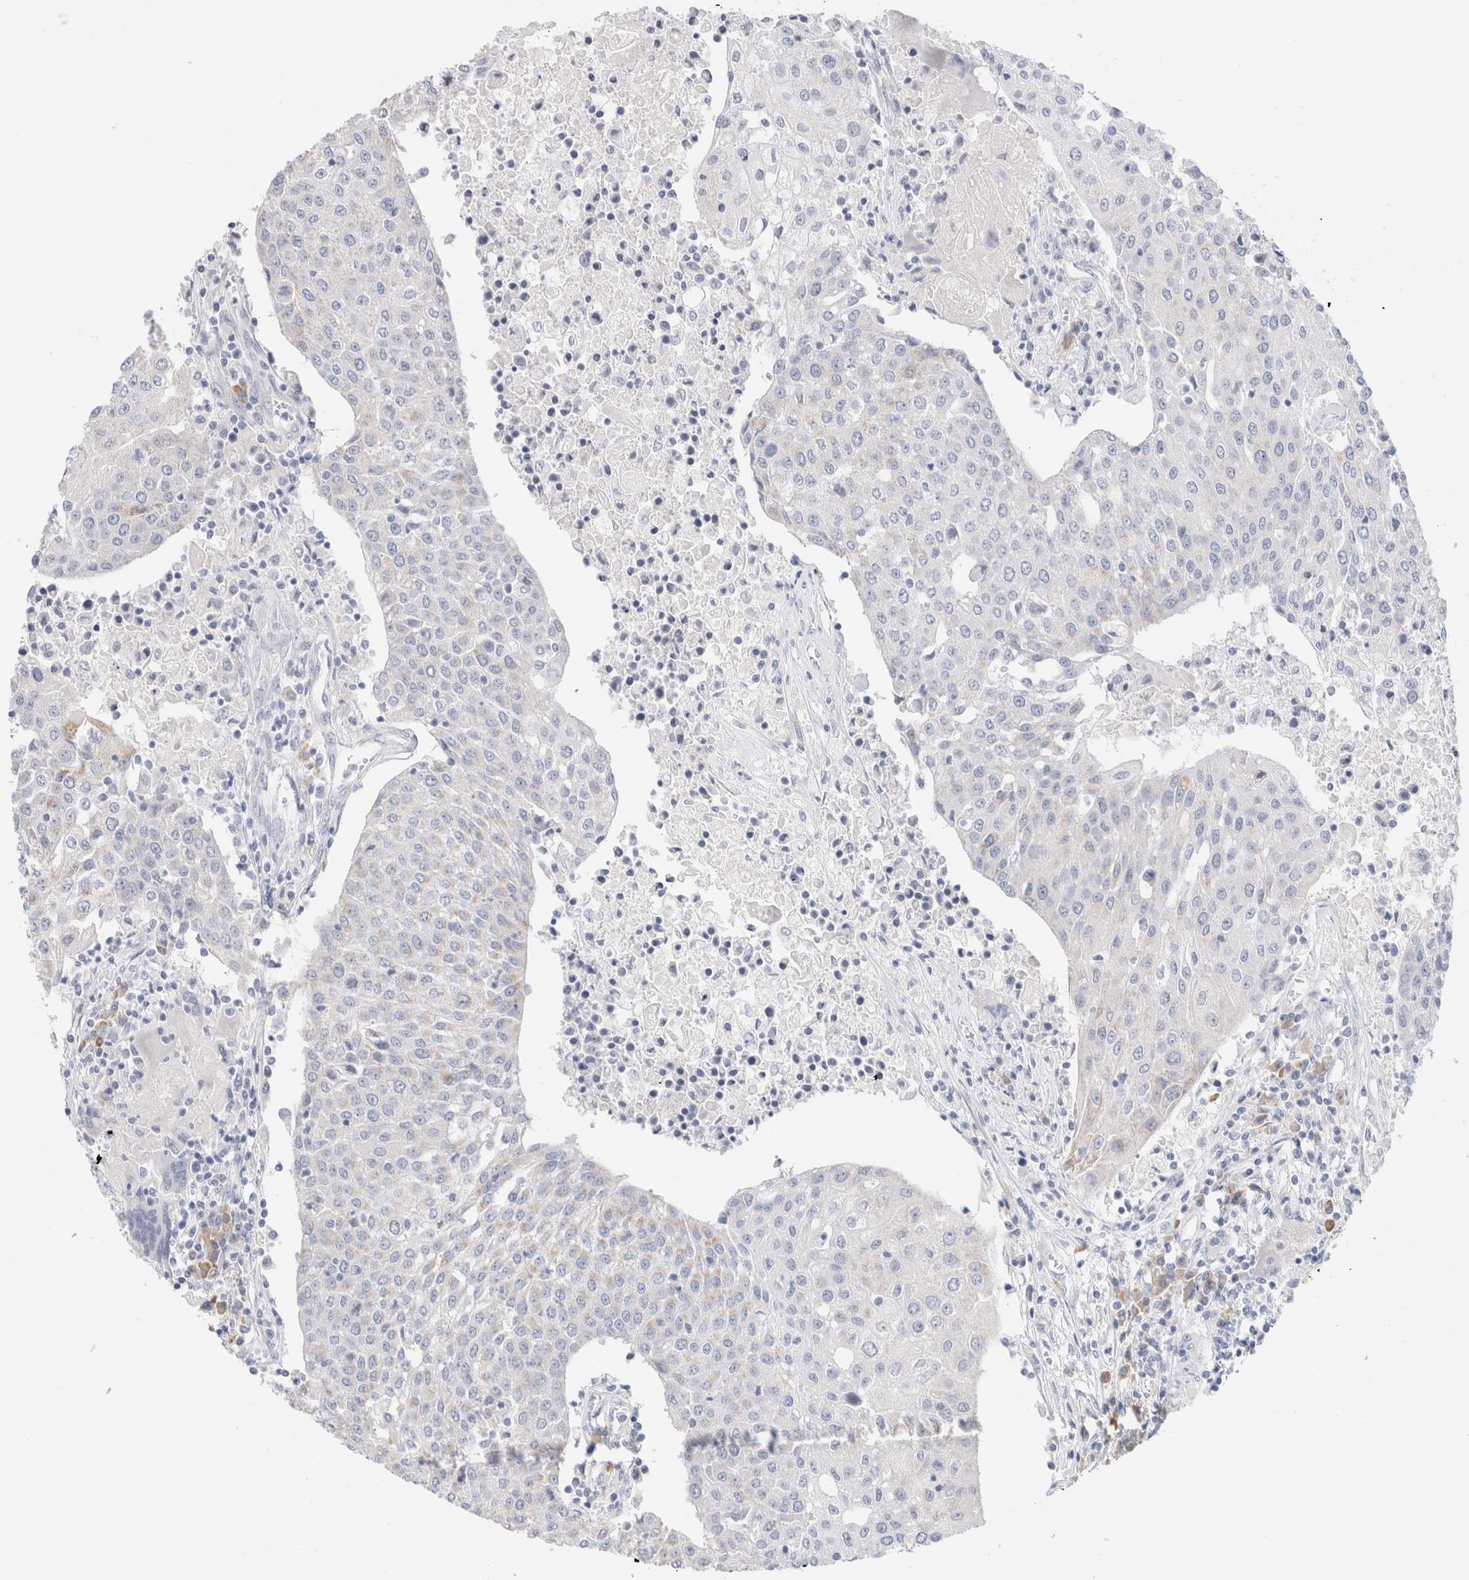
{"staining": {"intensity": "negative", "quantity": "none", "location": "none"}, "tissue": "urothelial cancer", "cell_type": "Tumor cells", "image_type": "cancer", "snomed": [{"axis": "morphology", "description": "Urothelial carcinoma, High grade"}, {"axis": "topography", "description": "Urinary bladder"}], "caption": "DAB immunohistochemical staining of high-grade urothelial carcinoma exhibits no significant staining in tumor cells. The staining was performed using DAB (3,3'-diaminobenzidine) to visualize the protein expression in brown, while the nuclei were stained in blue with hematoxylin (Magnification: 20x).", "gene": "GADD45G", "patient": {"sex": "female", "age": 85}}